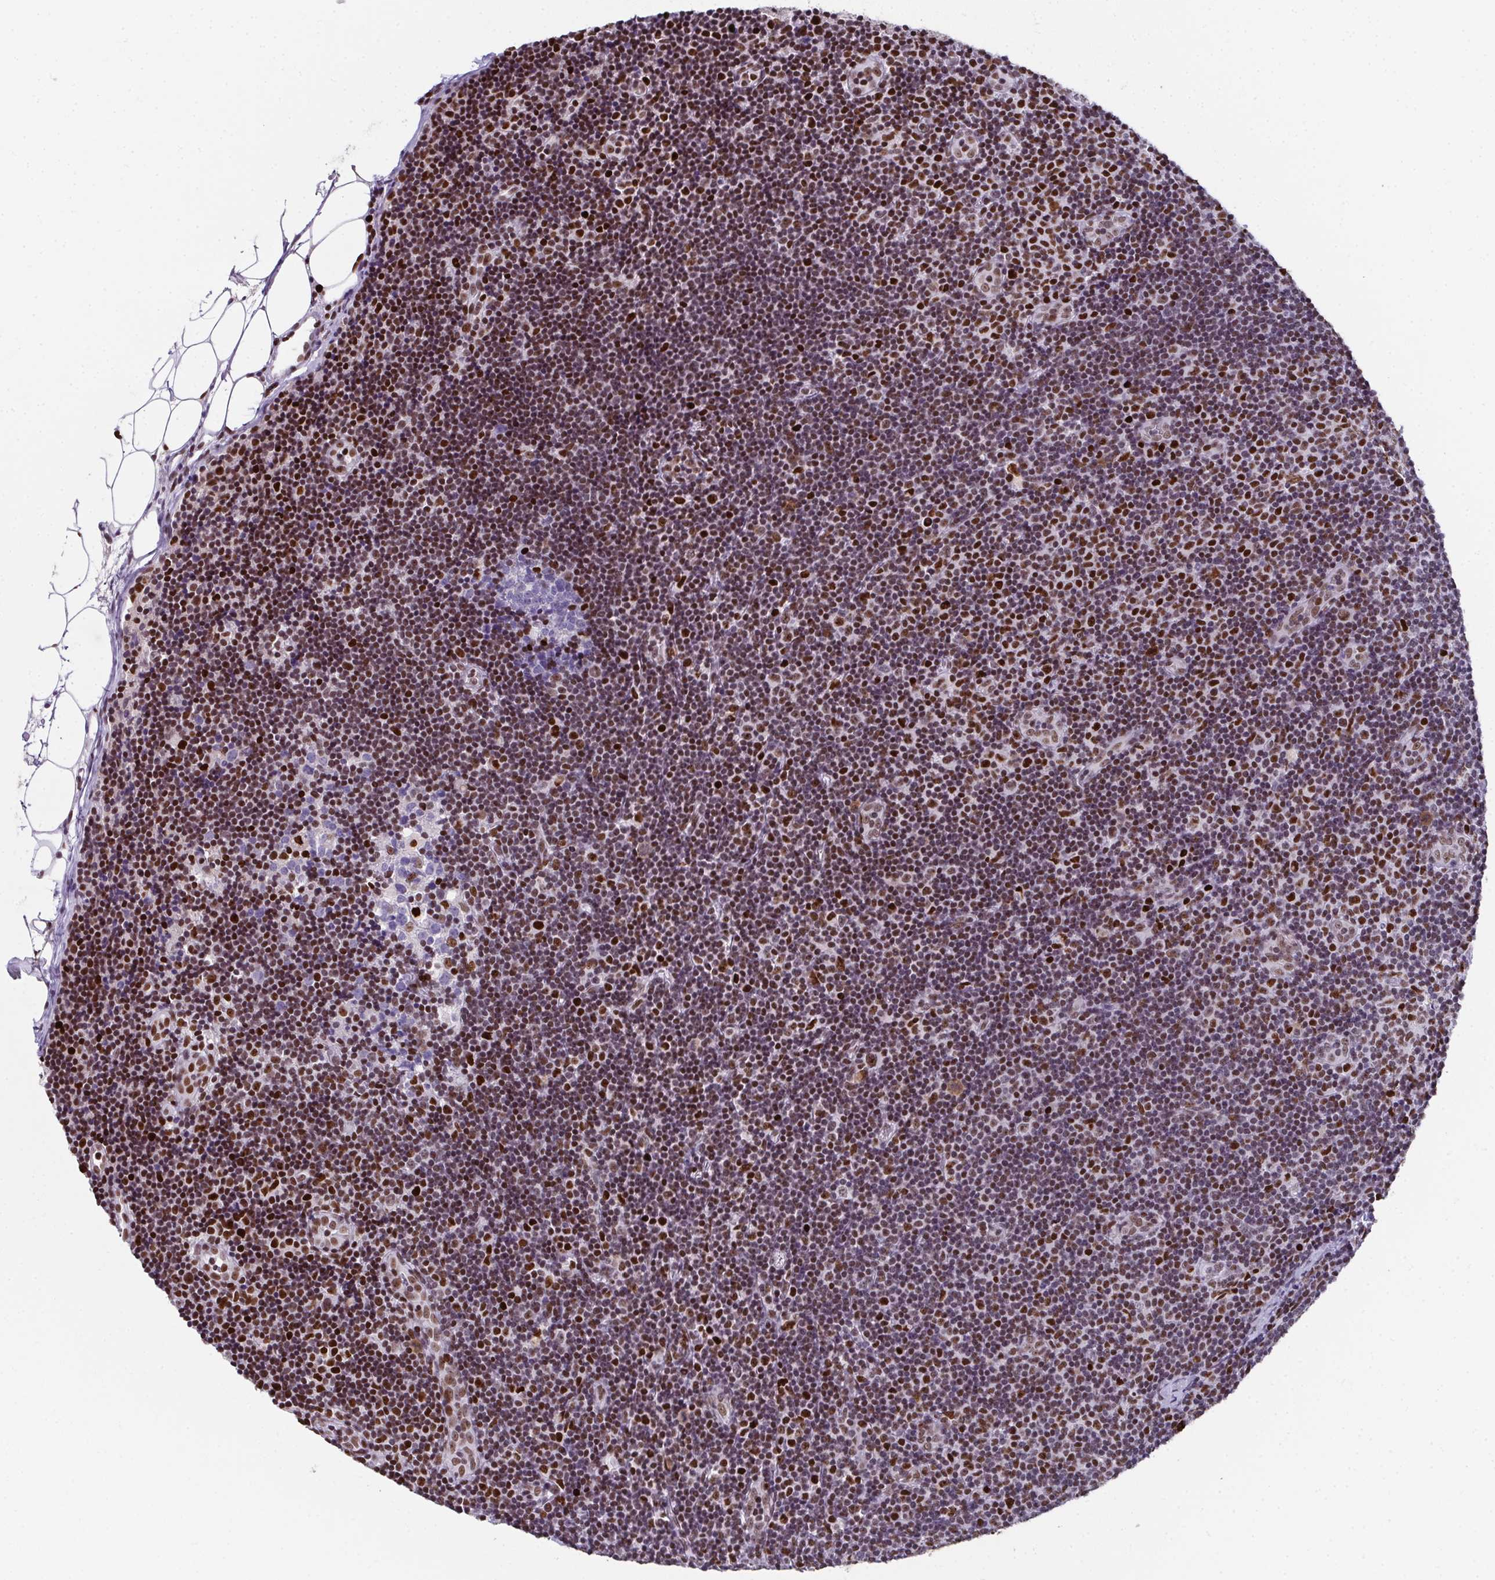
{"staining": {"intensity": "strong", "quantity": "<25%", "location": "nuclear"}, "tissue": "lymph node", "cell_type": "Germinal center cells", "image_type": "normal", "snomed": [{"axis": "morphology", "description": "Normal tissue, NOS"}, {"axis": "topography", "description": "Lymph node"}], "caption": "Germinal center cells show strong nuclear staining in approximately <25% of cells in unremarkable lymph node.", "gene": "RB1", "patient": {"sex": "female", "age": 41}}